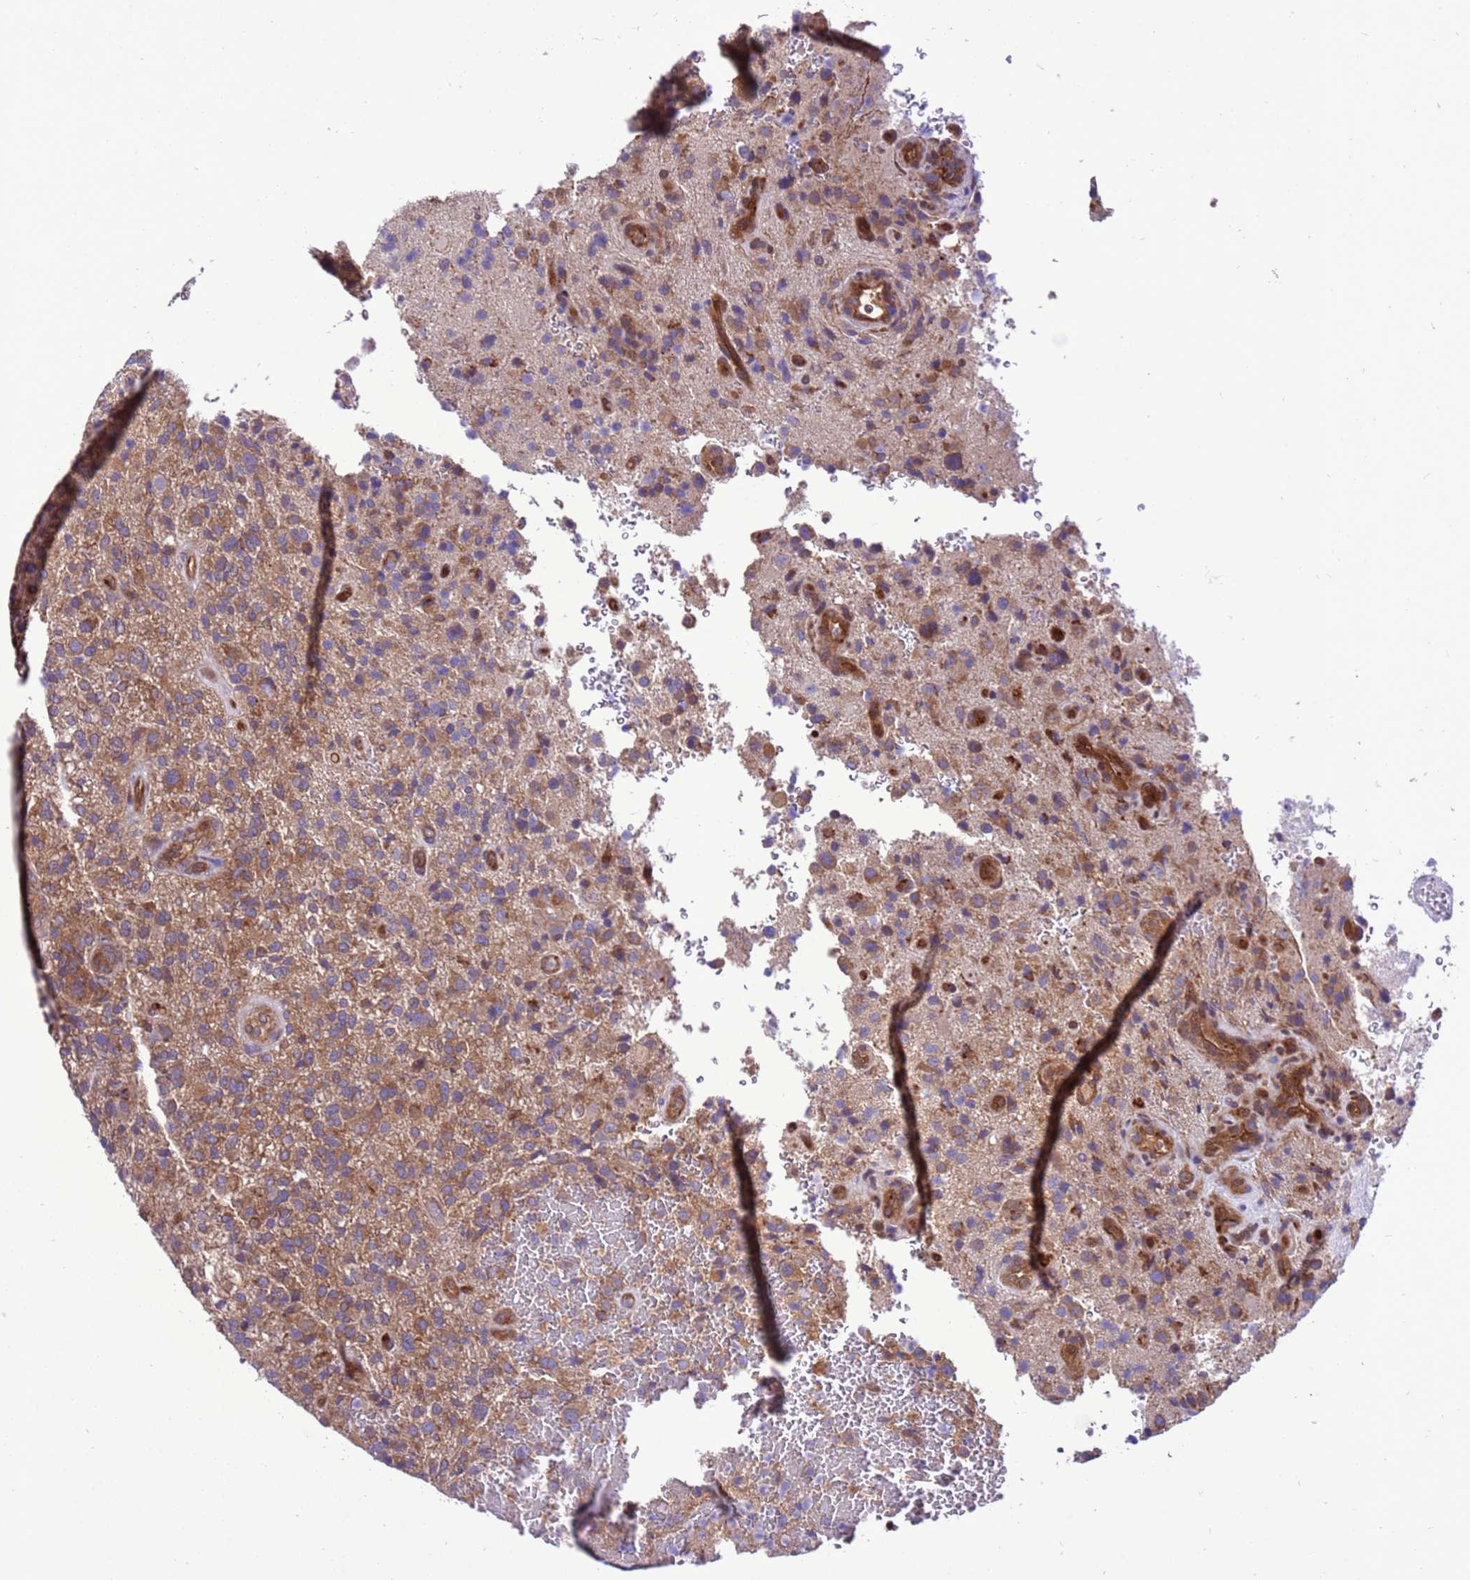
{"staining": {"intensity": "moderate", "quantity": ">75%", "location": "cytoplasmic/membranous"}, "tissue": "glioma", "cell_type": "Tumor cells", "image_type": "cancer", "snomed": [{"axis": "morphology", "description": "Glioma, malignant, High grade"}, {"axis": "topography", "description": "Brain"}], "caption": "Malignant glioma (high-grade) tissue reveals moderate cytoplasmic/membranous positivity in about >75% of tumor cells", "gene": "RABEP2", "patient": {"sex": "male", "age": 47}}